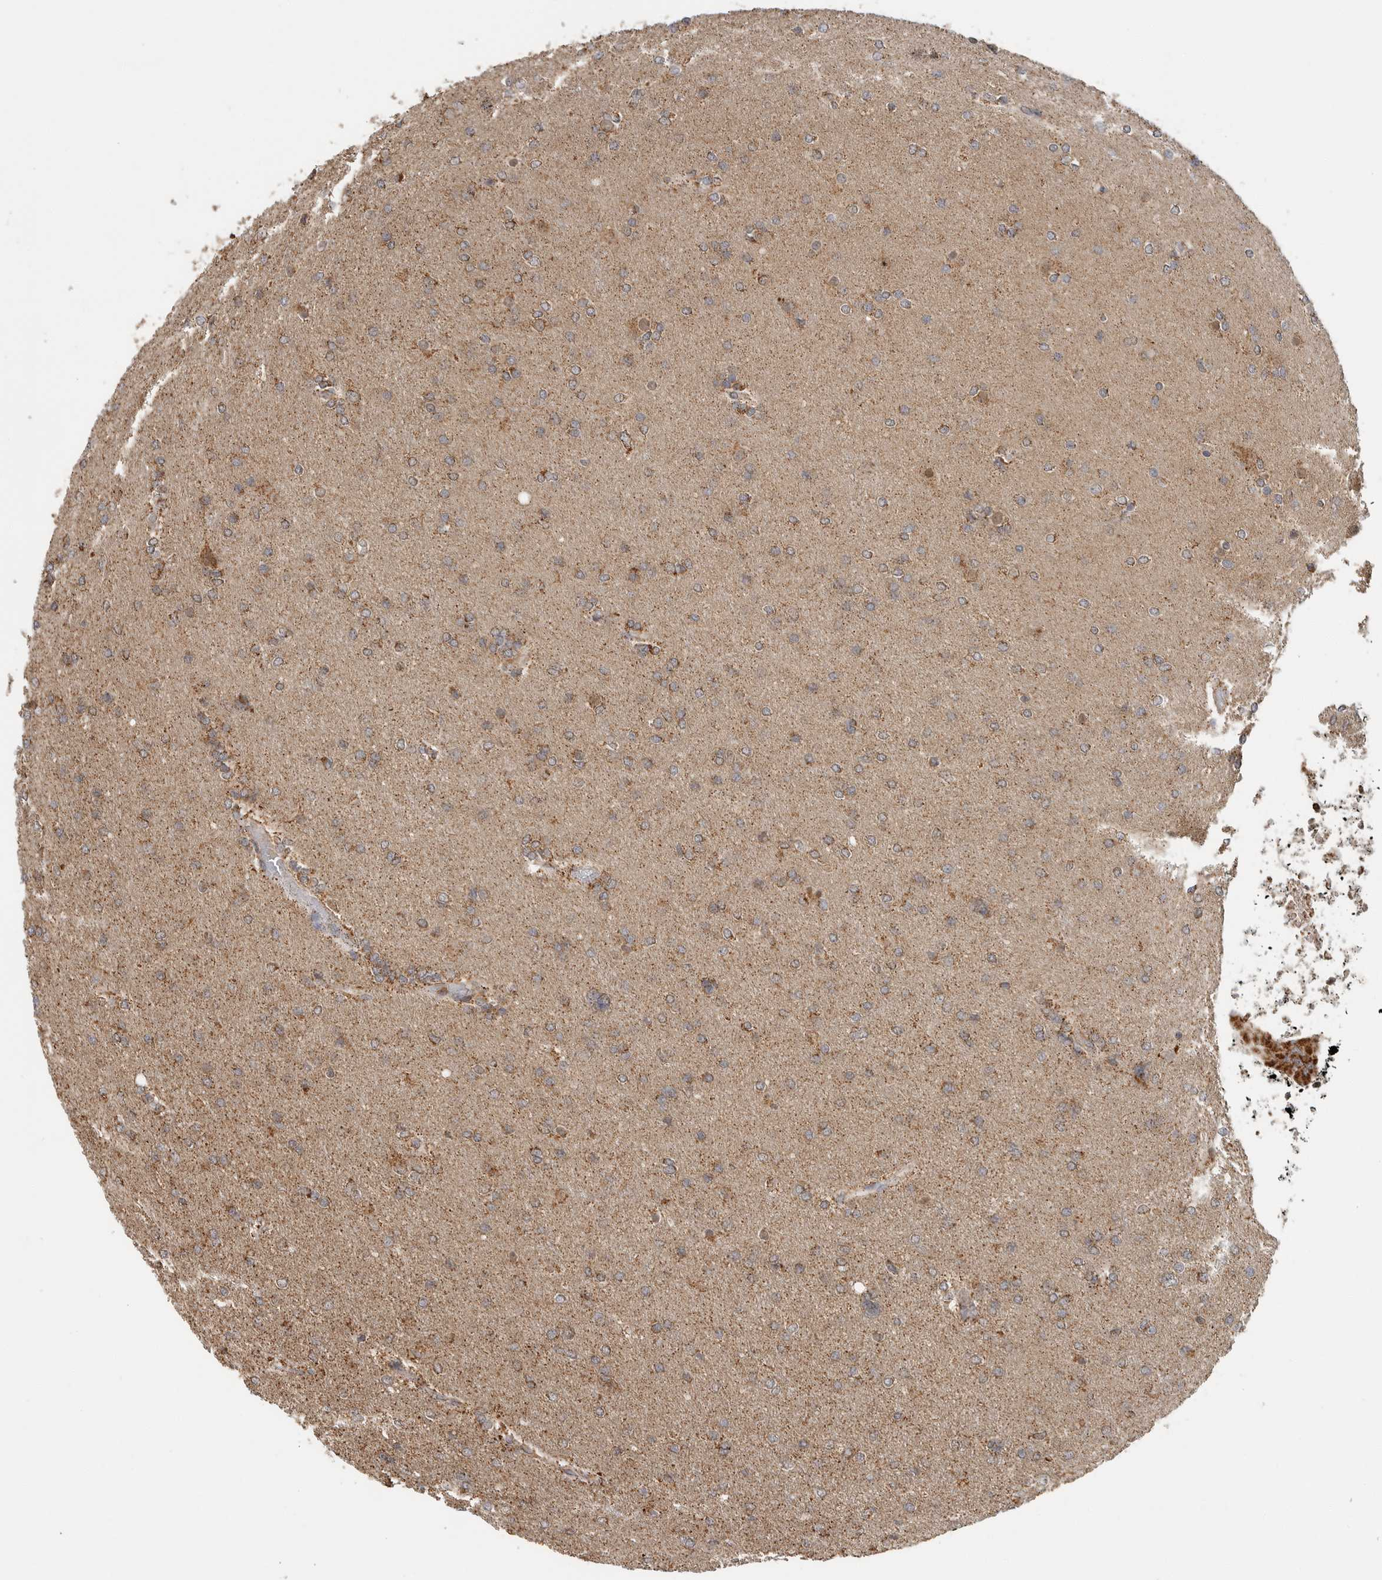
{"staining": {"intensity": "weak", "quantity": "25%-75%", "location": "cytoplasmic/membranous"}, "tissue": "glioma", "cell_type": "Tumor cells", "image_type": "cancer", "snomed": [{"axis": "morphology", "description": "Glioma, malignant, High grade"}, {"axis": "topography", "description": "Cerebral cortex"}], "caption": "IHC (DAB) staining of glioma reveals weak cytoplasmic/membranous protein expression in approximately 25%-75% of tumor cells. (brown staining indicates protein expression, while blue staining denotes nuclei).", "gene": "GCNT2", "patient": {"sex": "female", "age": 36}}